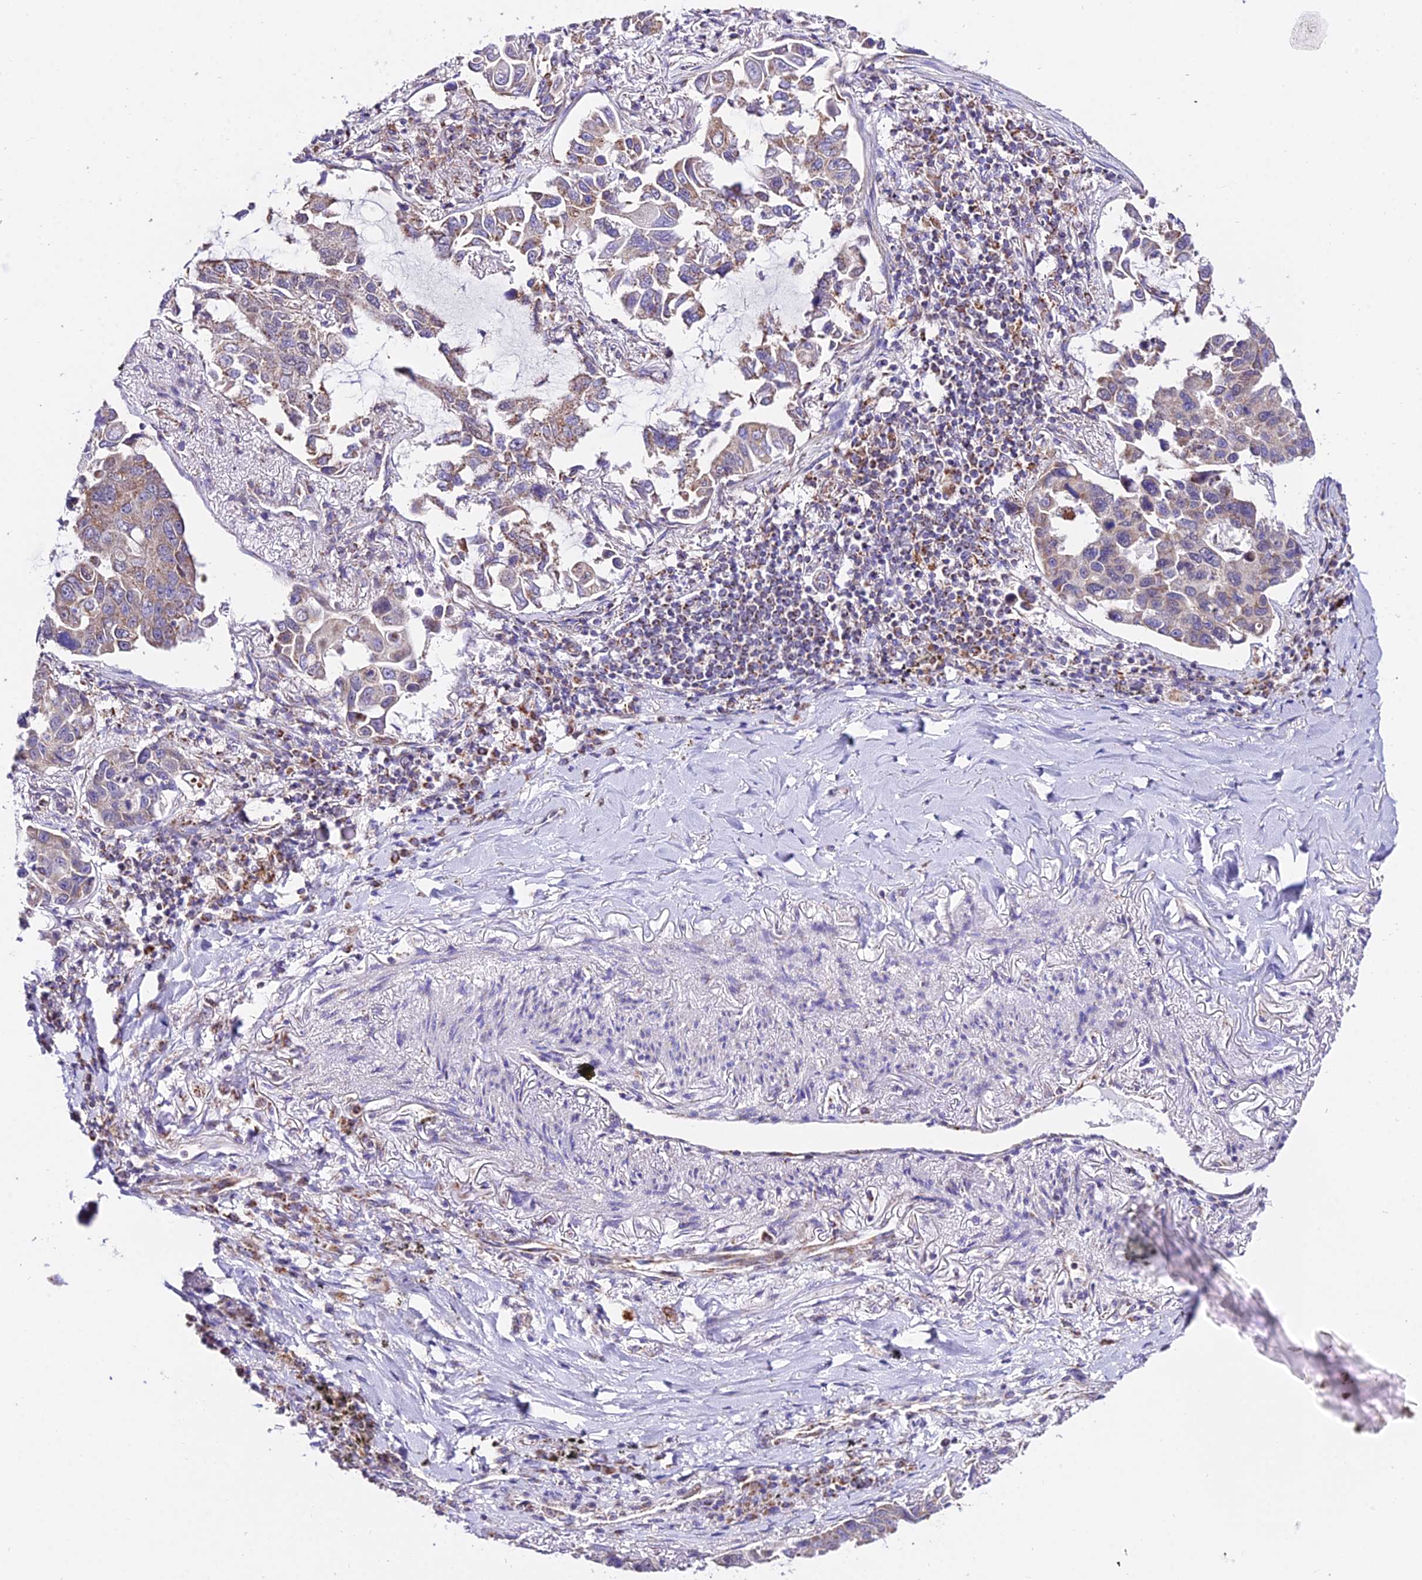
{"staining": {"intensity": "weak", "quantity": ">75%", "location": "cytoplasmic/membranous"}, "tissue": "lung cancer", "cell_type": "Tumor cells", "image_type": "cancer", "snomed": [{"axis": "morphology", "description": "Adenocarcinoma, NOS"}, {"axis": "topography", "description": "Lung"}], "caption": "There is low levels of weak cytoplasmic/membranous expression in tumor cells of lung adenocarcinoma, as demonstrated by immunohistochemical staining (brown color).", "gene": "ATP5PB", "patient": {"sex": "male", "age": 64}}